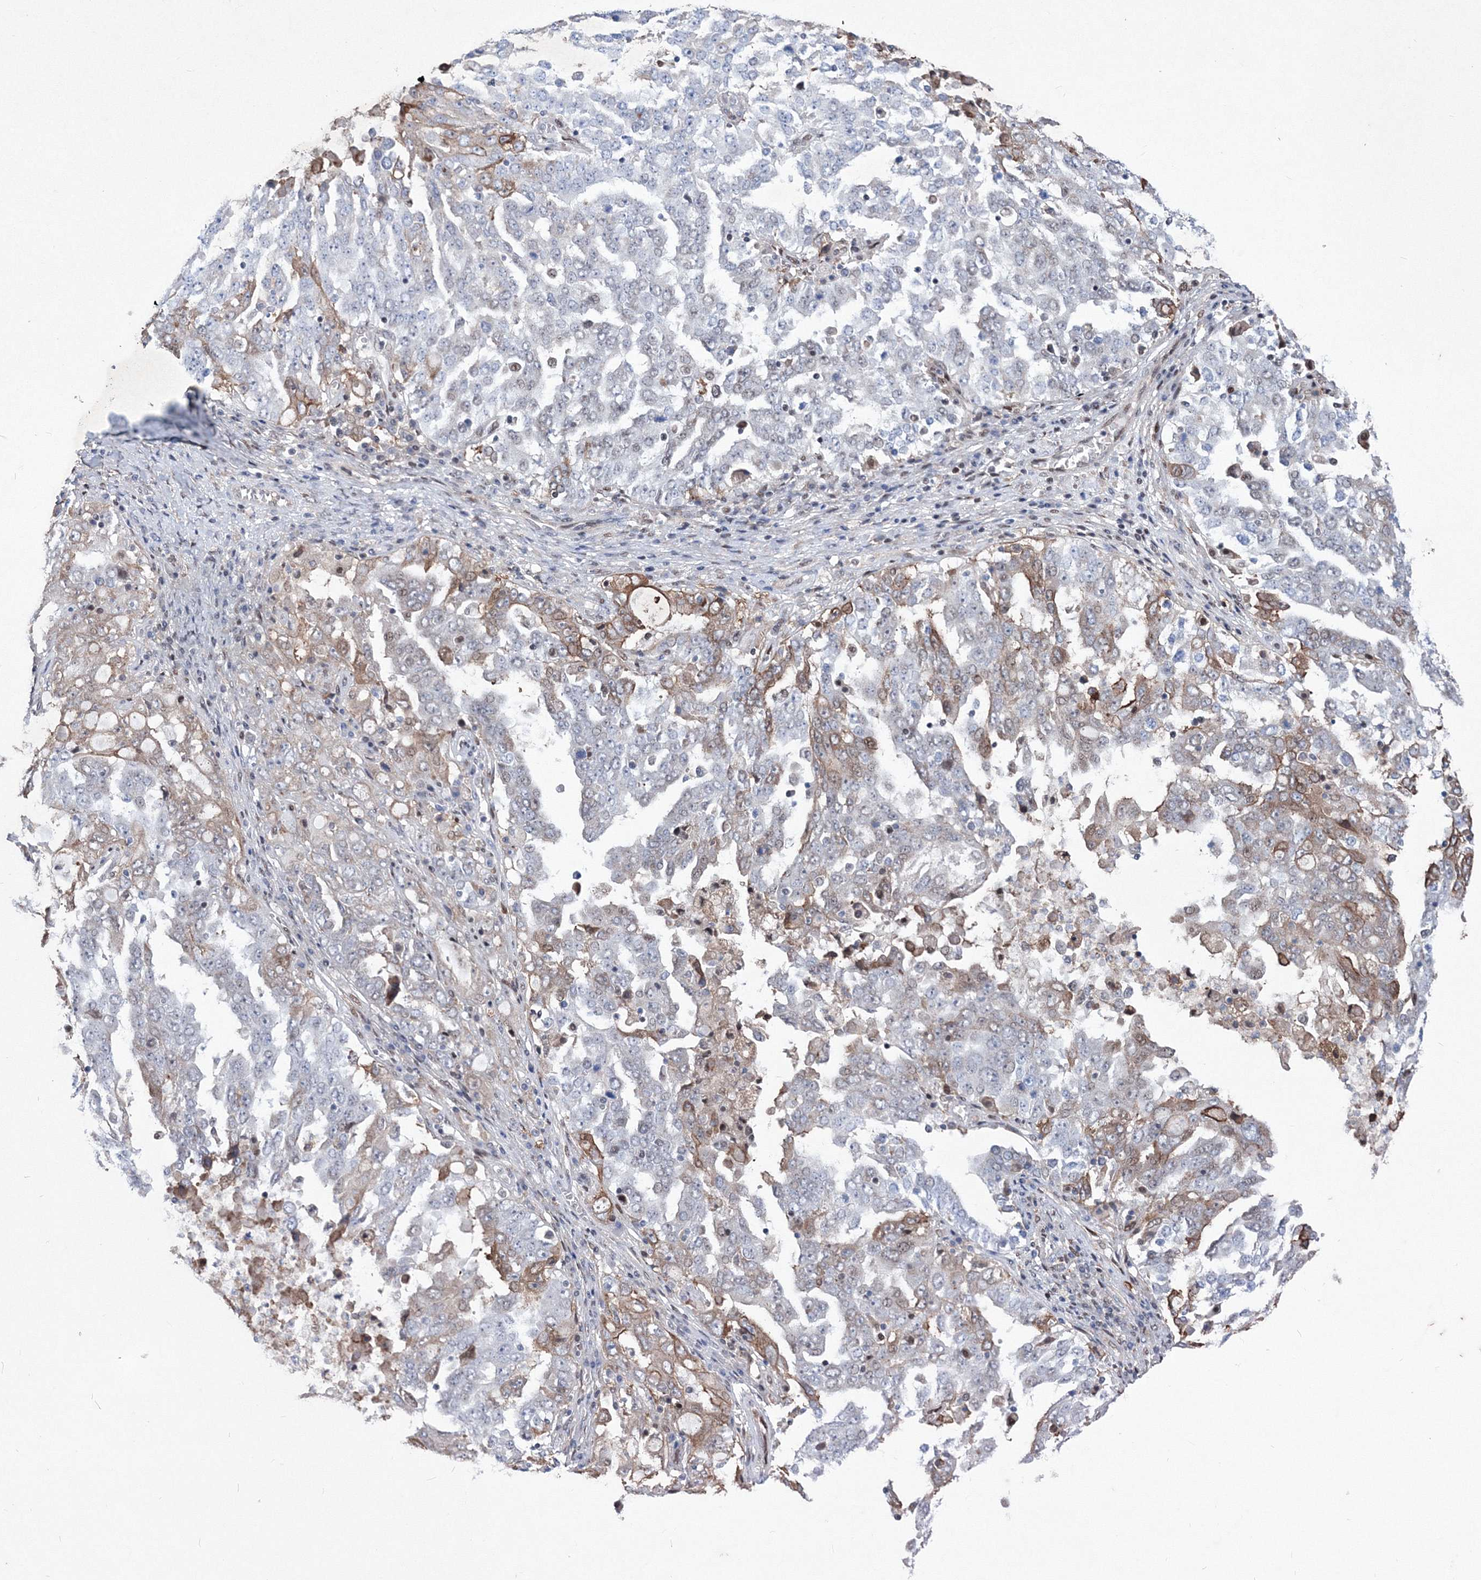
{"staining": {"intensity": "moderate", "quantity": "<25%", "location": "cytoplasmic/membranous,nuclear"}, "tissue": "ovarian cancer", "cell_type": "Tumor cells", "image_type": "cancer", "snomed": [{"axis": "morphology", "description": "Carcinoma, endometroid"}, {"axis": "topography", "description": "Ovary"}], "caption": "Immunohistochemical staining of human endometroid carcinoma (ovarian) exhibits low levels of moderate cytoplasmic/membranous and nuclear protein positivity in about <25% of tumor cells.", "gene": "RNPEPL1", "patient": {"sex": "female", "age": 62}}